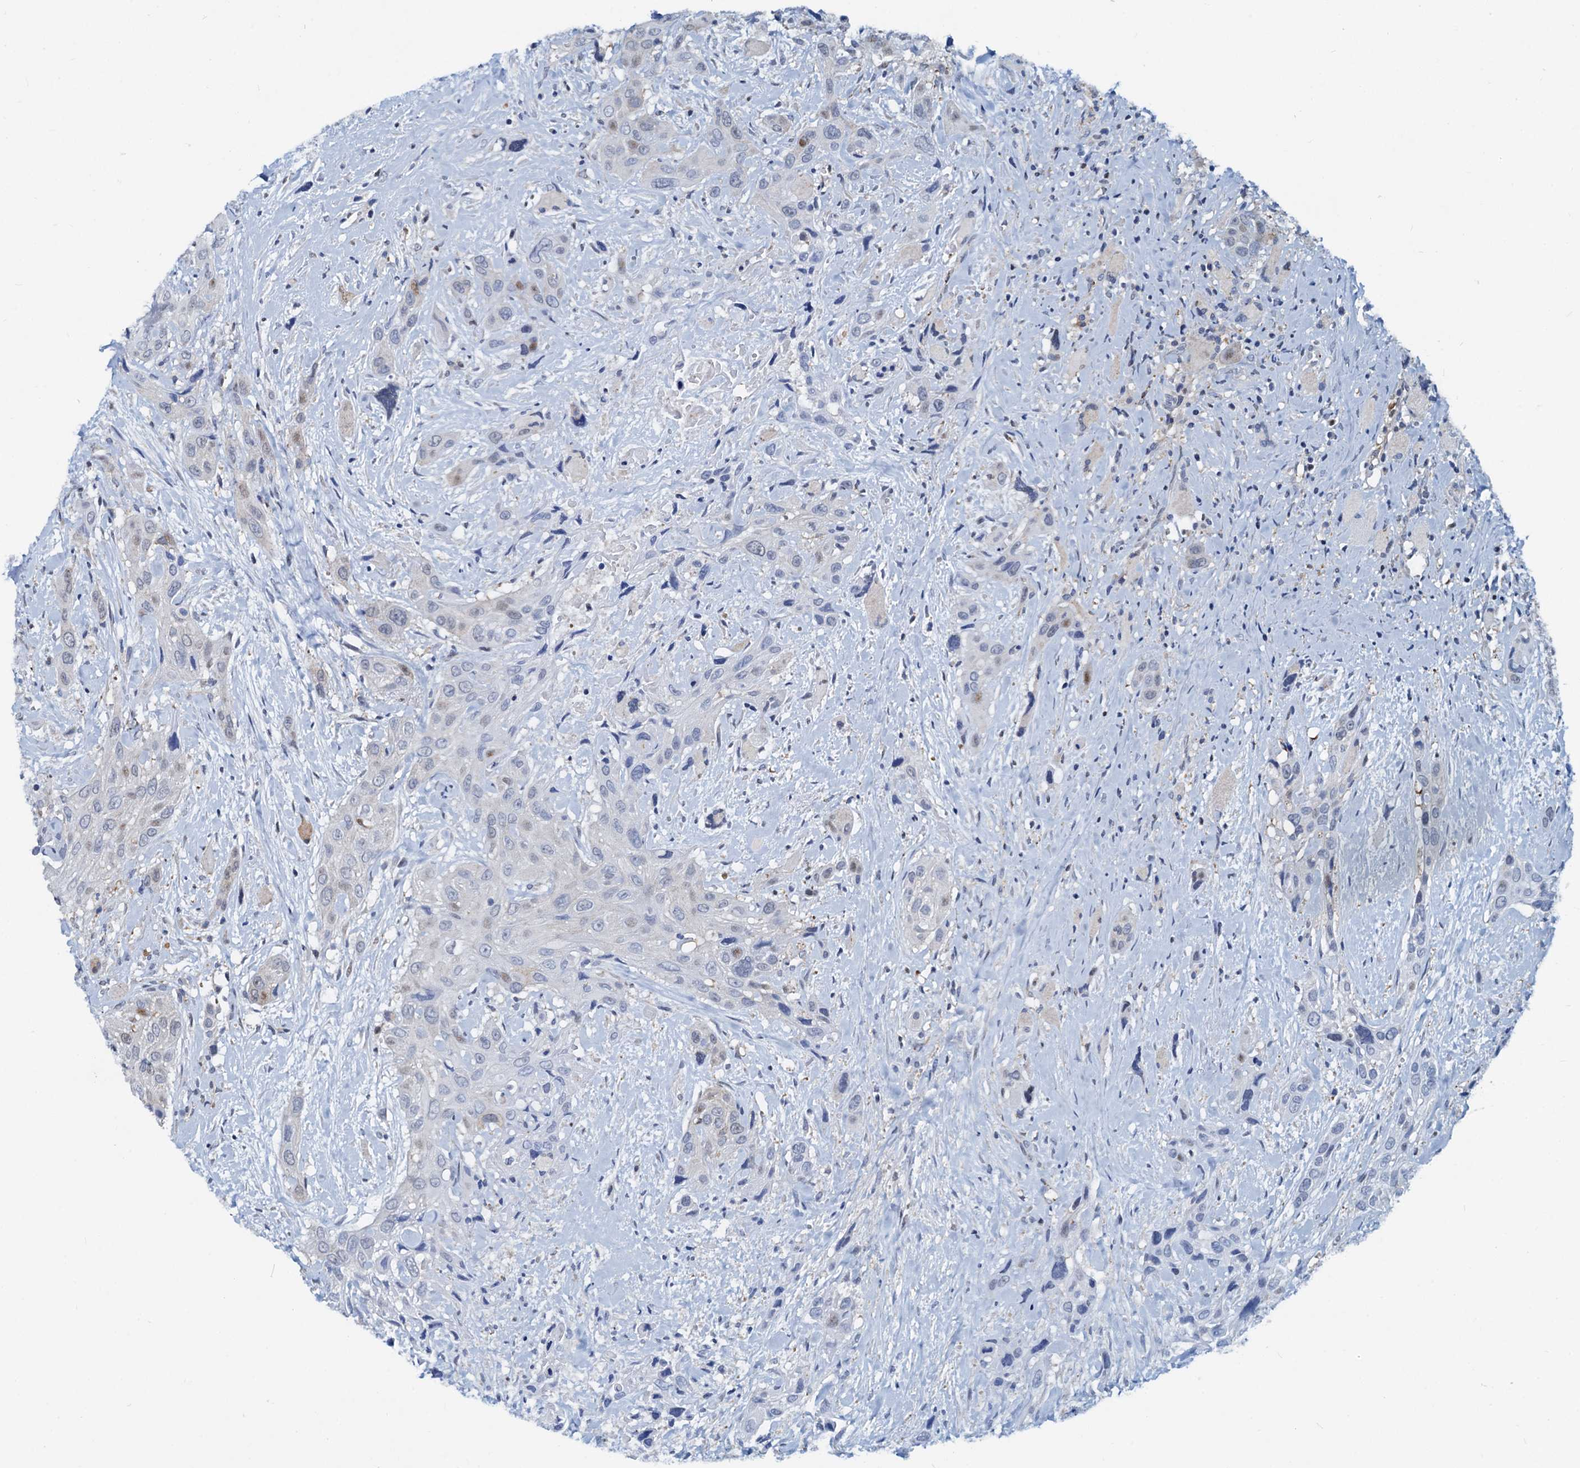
{"staining": {"intensity": "moderate", "quantity": "<25%", "location": "nuclear"}, "tissue": "head and neck cancer", "cell_type": "Tumor cells", "image_type": "cancer", "snomed": [{"axis": "morphology", "description": "Squamous cell carcinoma, NOS"}, {"axis": "topography", "description": "Head-Neck"}], "caption": "A brown stain highlights moderate nuclear positivity of a protein in human head and neck squamous cell carcinoma tumor cells.", "gene": "PTGES3", "patient": {"sex": "male", "age": 81}}